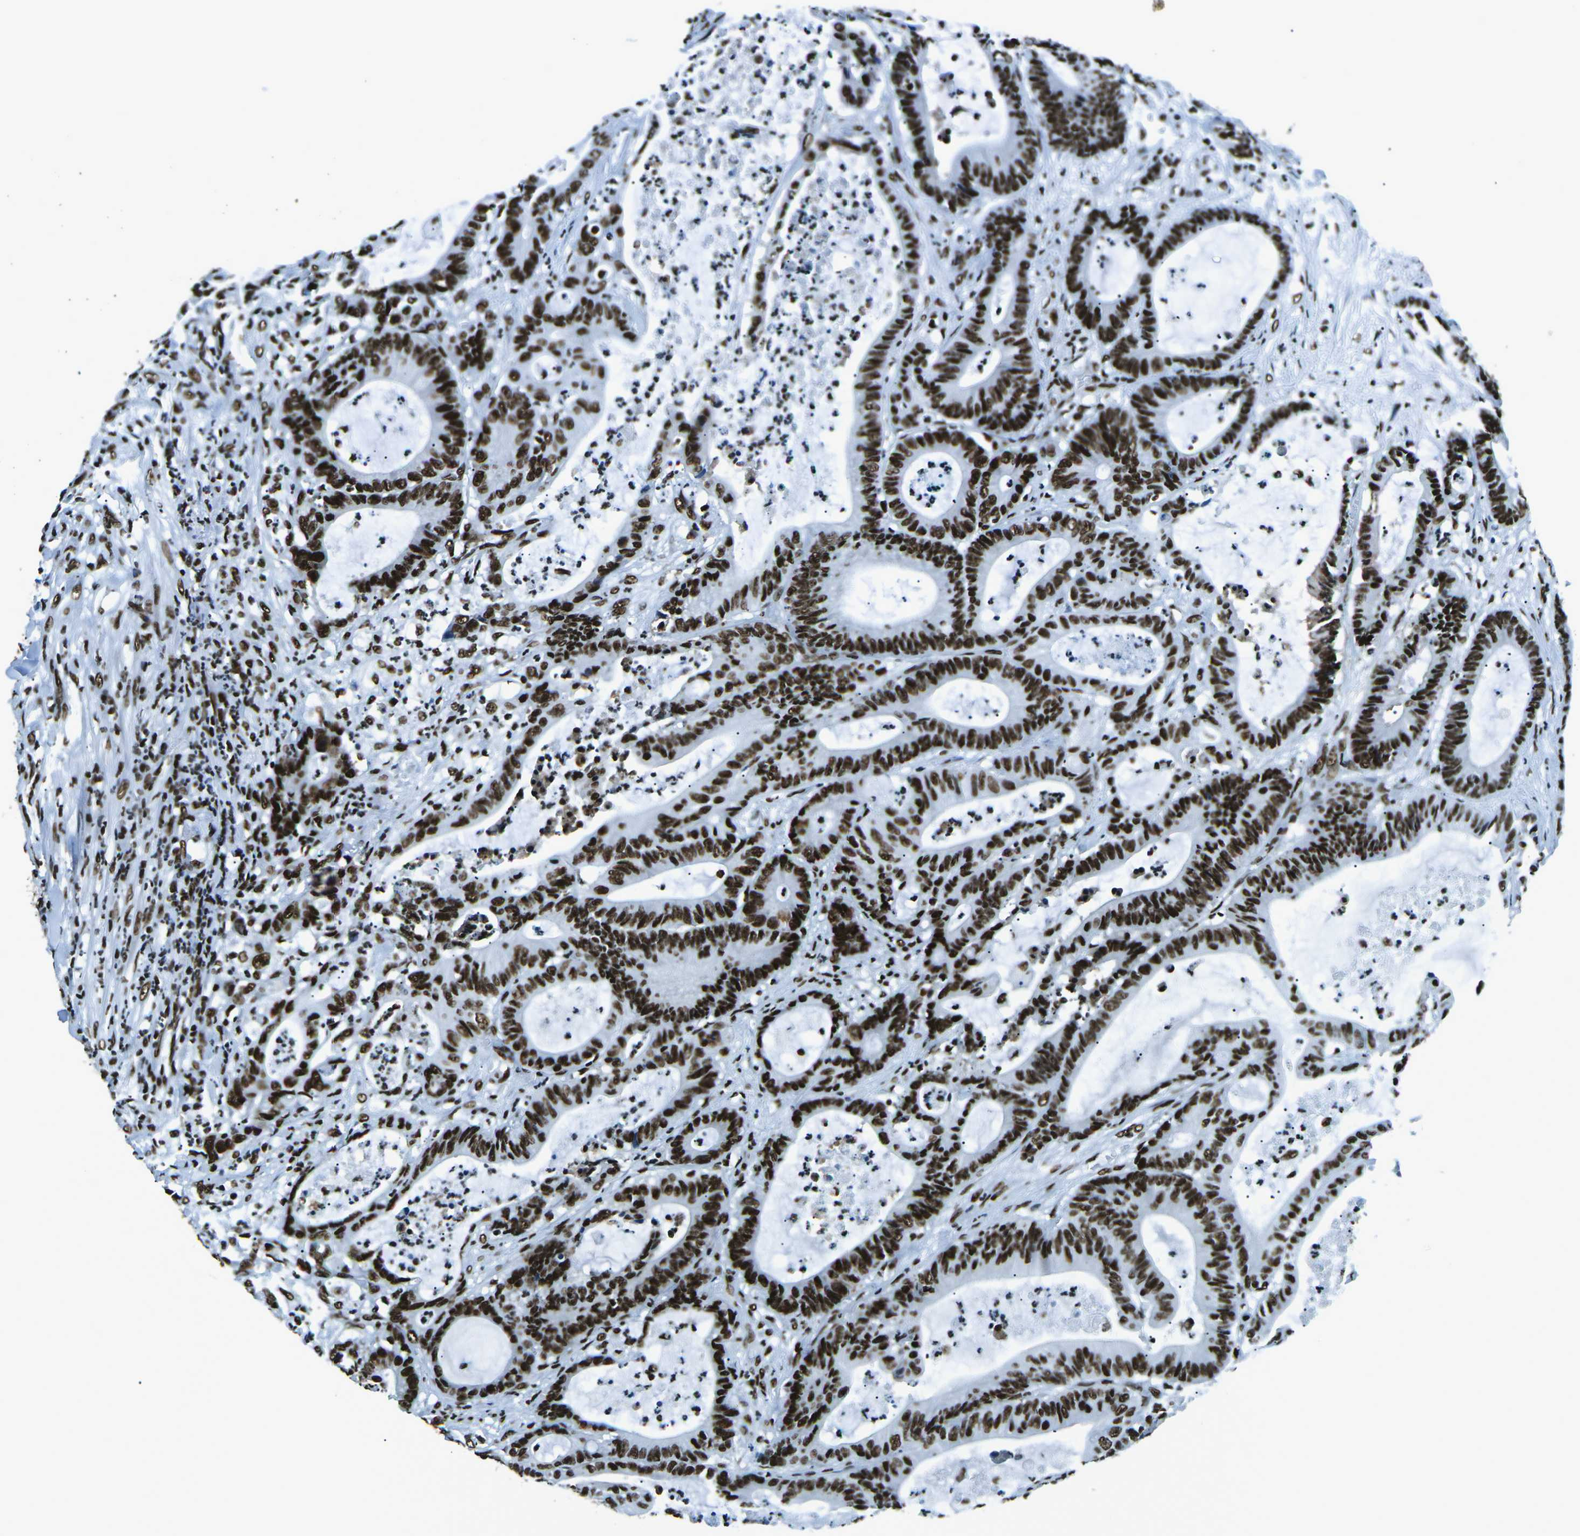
{"staining": {"intensity": "strong", "quantity": ">75%", "location": "nuclear"}, "tissue": "colorectal cancer", "cell_type": "Tumor cells", "image_type": "cancer", "snomed": [{"axis": "morphology", "description": "Adenocarcinoma, NOS"}, {"axis": "topography", "description": "Colon"}], "caption": "Immunohistochemistry photomicrograph of human colorectal cancer (adenocarcinoma) stained for a protein (brown), which displays high levels of strong nuclear expression in about >75% of tumor cells.", "gene": "HNRNPL", "patient": {"sex": "female", "age": 84}}